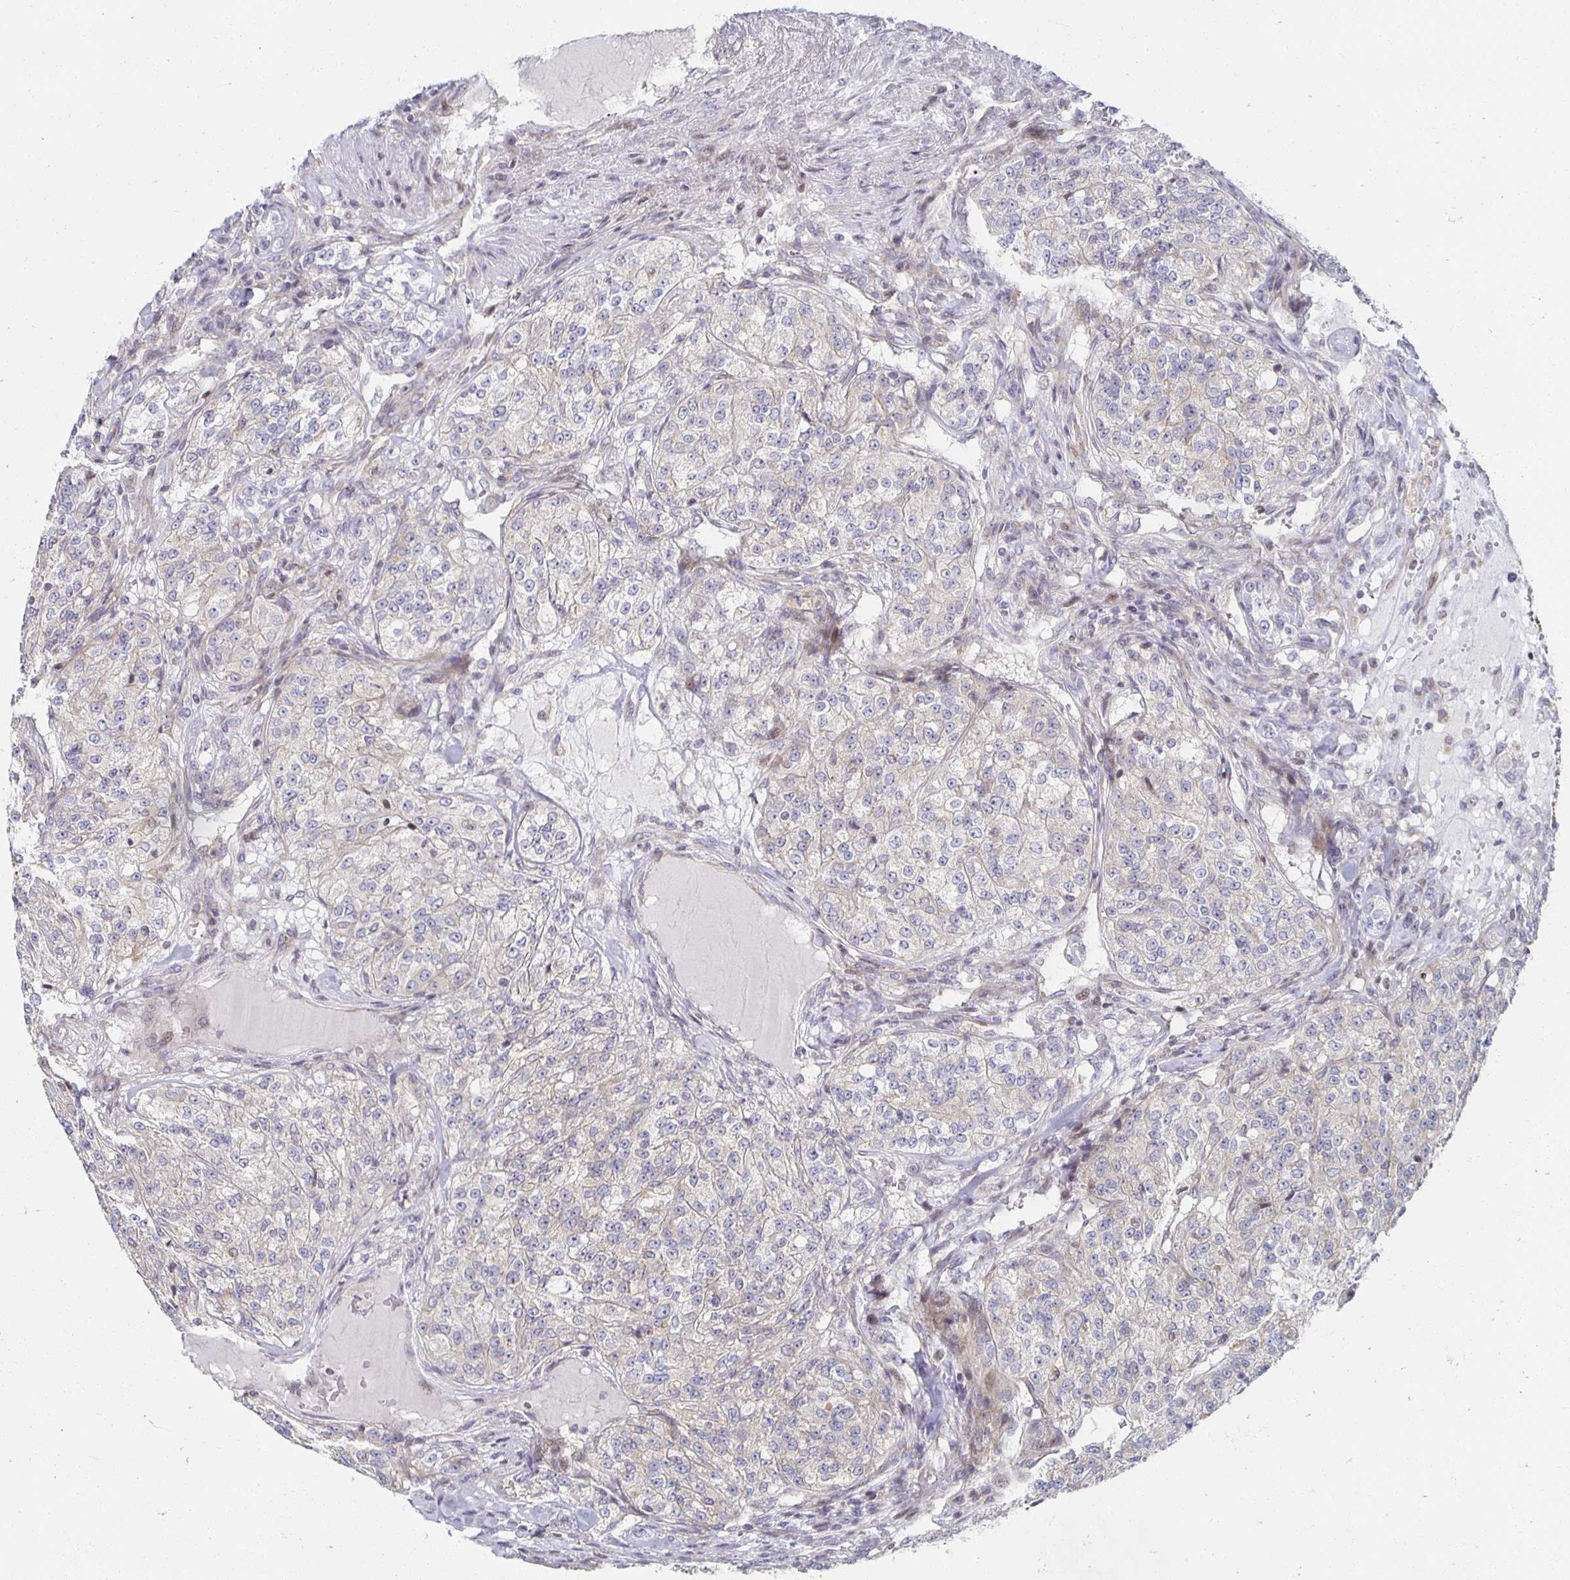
{"staining": {"intensity": "weak", "quantity": "<25%", "location": "cytoplasmic/membranous"}, "tissue": "renal cancer", "cell_type": "Tumor cells", "image_type": "cancer", "snomed": [{"axis": "morphology", "description": "Adenocarcinoma, NOS"}, {"axis": "topography", "description": "Kidney"}], "caption": "This is an immunohistochemistry photomicrograph of human renal cancer. There is no expression in tumor cells.", "gene": "HCFC1R1", "patient": {"sex": "female", "age": 63}}